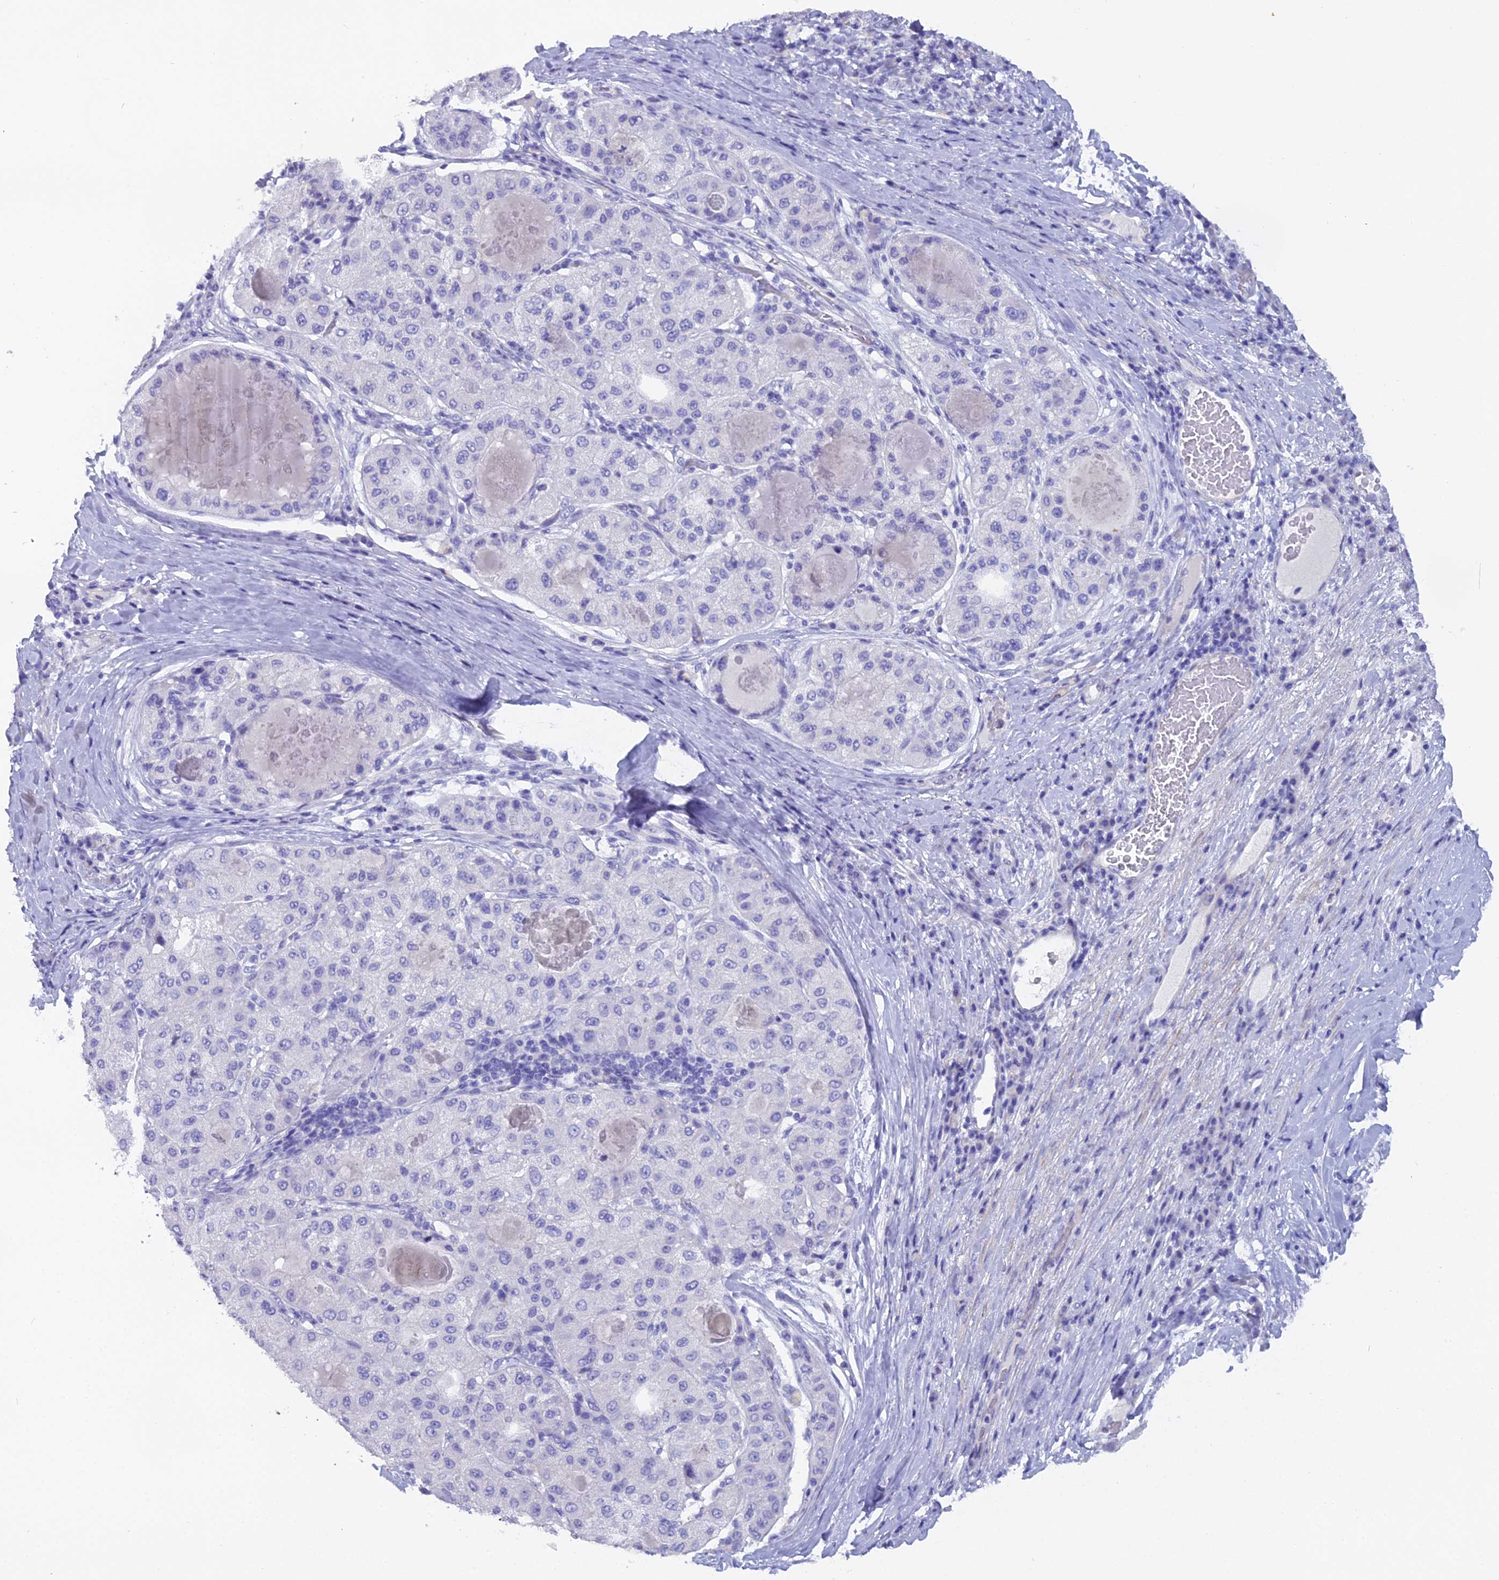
{"staining": {"intensity": "negative", "quantity": "none", "location": "none"}, "tissue": "liver cancer", "cell_type": "Tumor cells", "image_type": "cancer", "snomed": [{"axis": "morphology", "description": "Carcinoma, Hepatocellular, NOS"}, {"axis": "topography", "description": "Liver"}], "caption": "This is an IHC micrograph of liver cancer. There is no positivity in tumor cells.", "gene": "UNC80", "patient": {"sex": "male", "age": 80}}